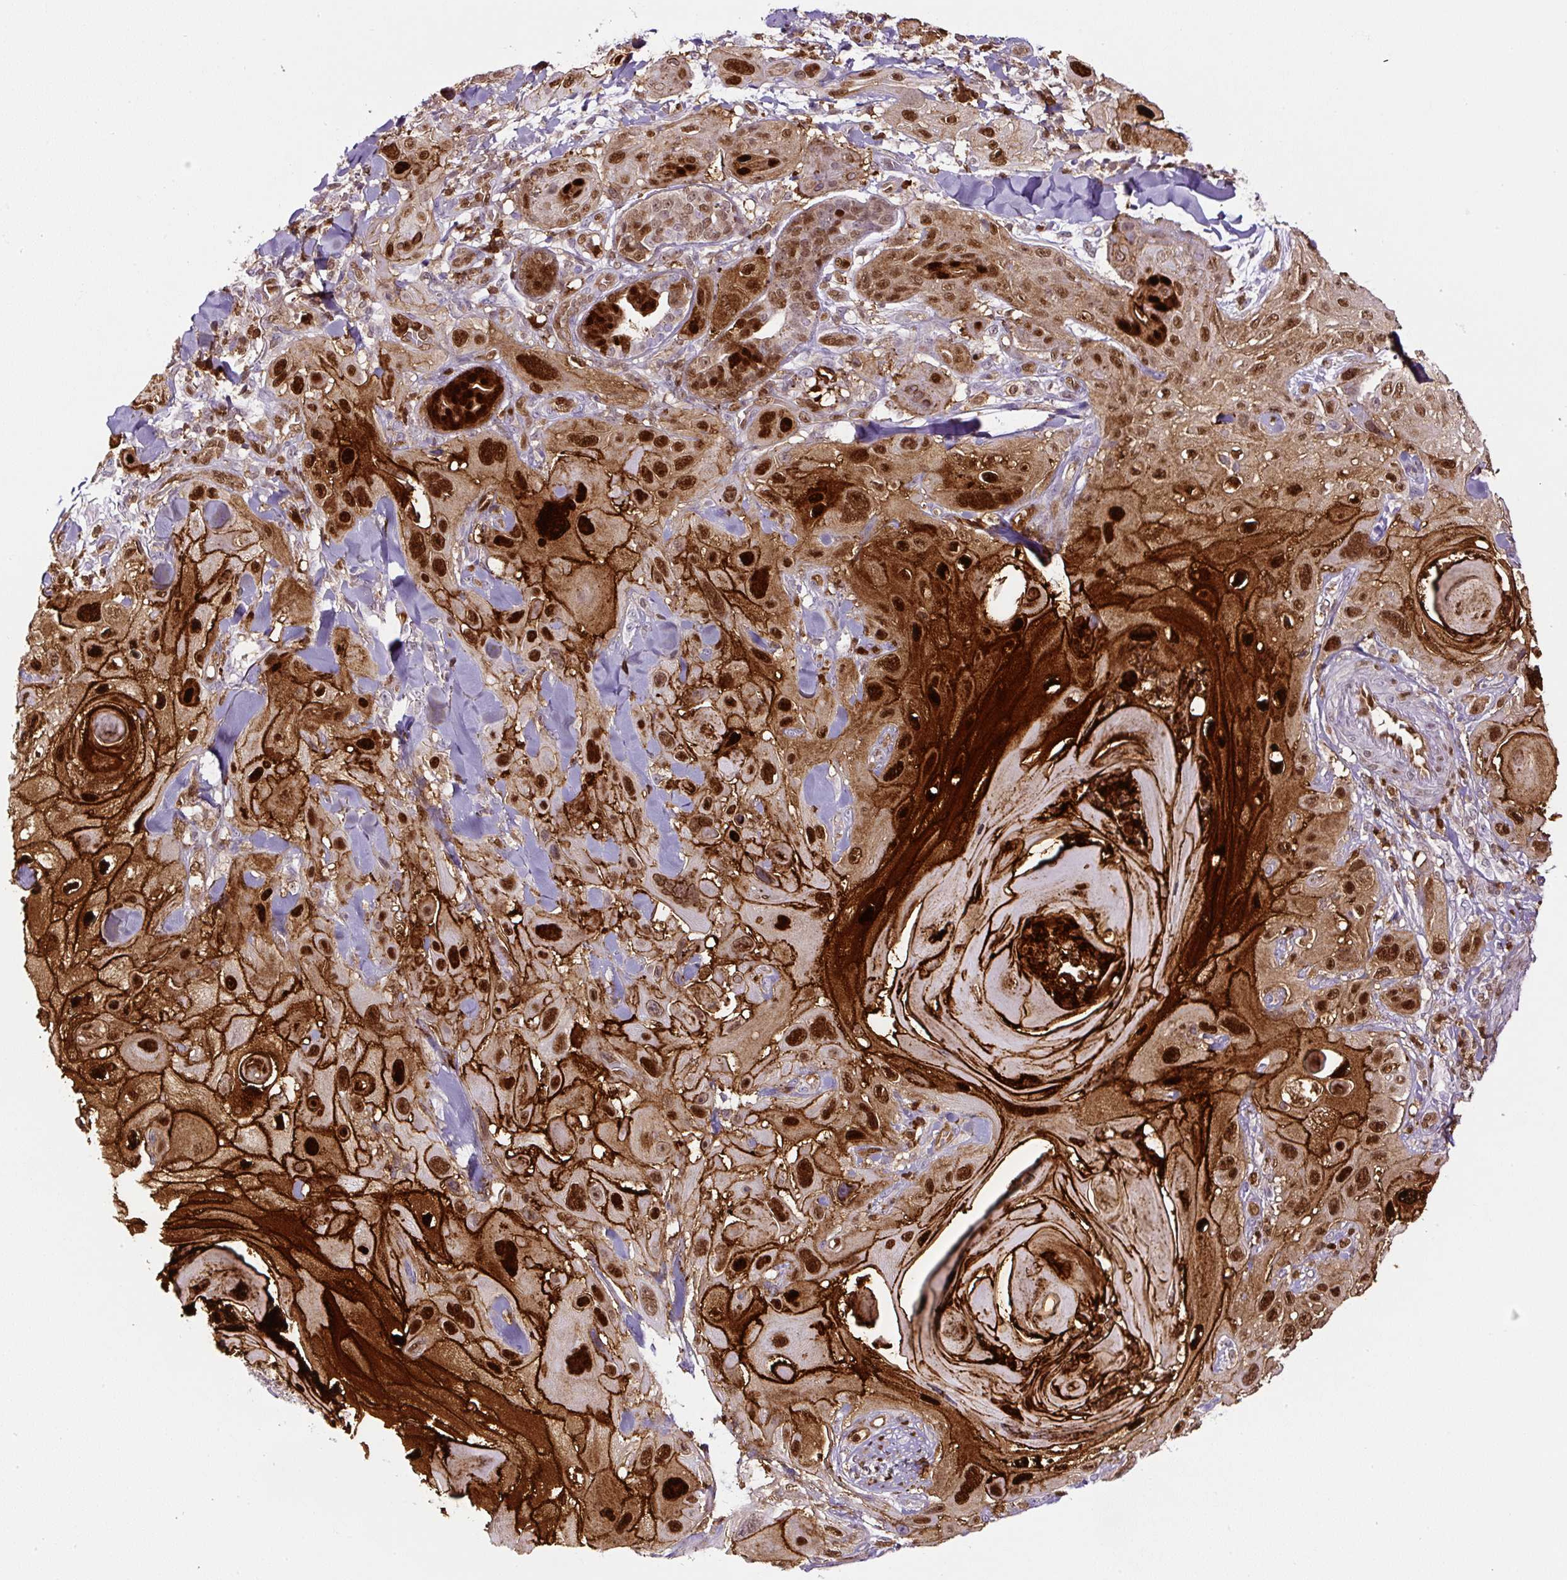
{"staining": {"intensity": "strong", "quantity": ">75%", "location": "cytoplasmic/membranous,nuclear"}, "tissue": "skin cancer", "cell_type": "Tumor cells", "image_type": "cancer", "snomed": [{"axis": "morphology", "description": "Normal tissue, NOS"}, {"axis": "morphology", "description": "Squamous cell carcinoma, NOS"}, {"axis": "topography", "description": "Skin"}], "caption": "Protein analysis of squamous cell carcinoma (skin) tissue shows strong cytoplasmic/membranous and nuclear staining in approximately >75% of tumor cells. (DAB IHC, brown staining for protein, blue staining for nuclei).", "gene": "ANXA1", "patient": {"sex": "male", "age": 72}}